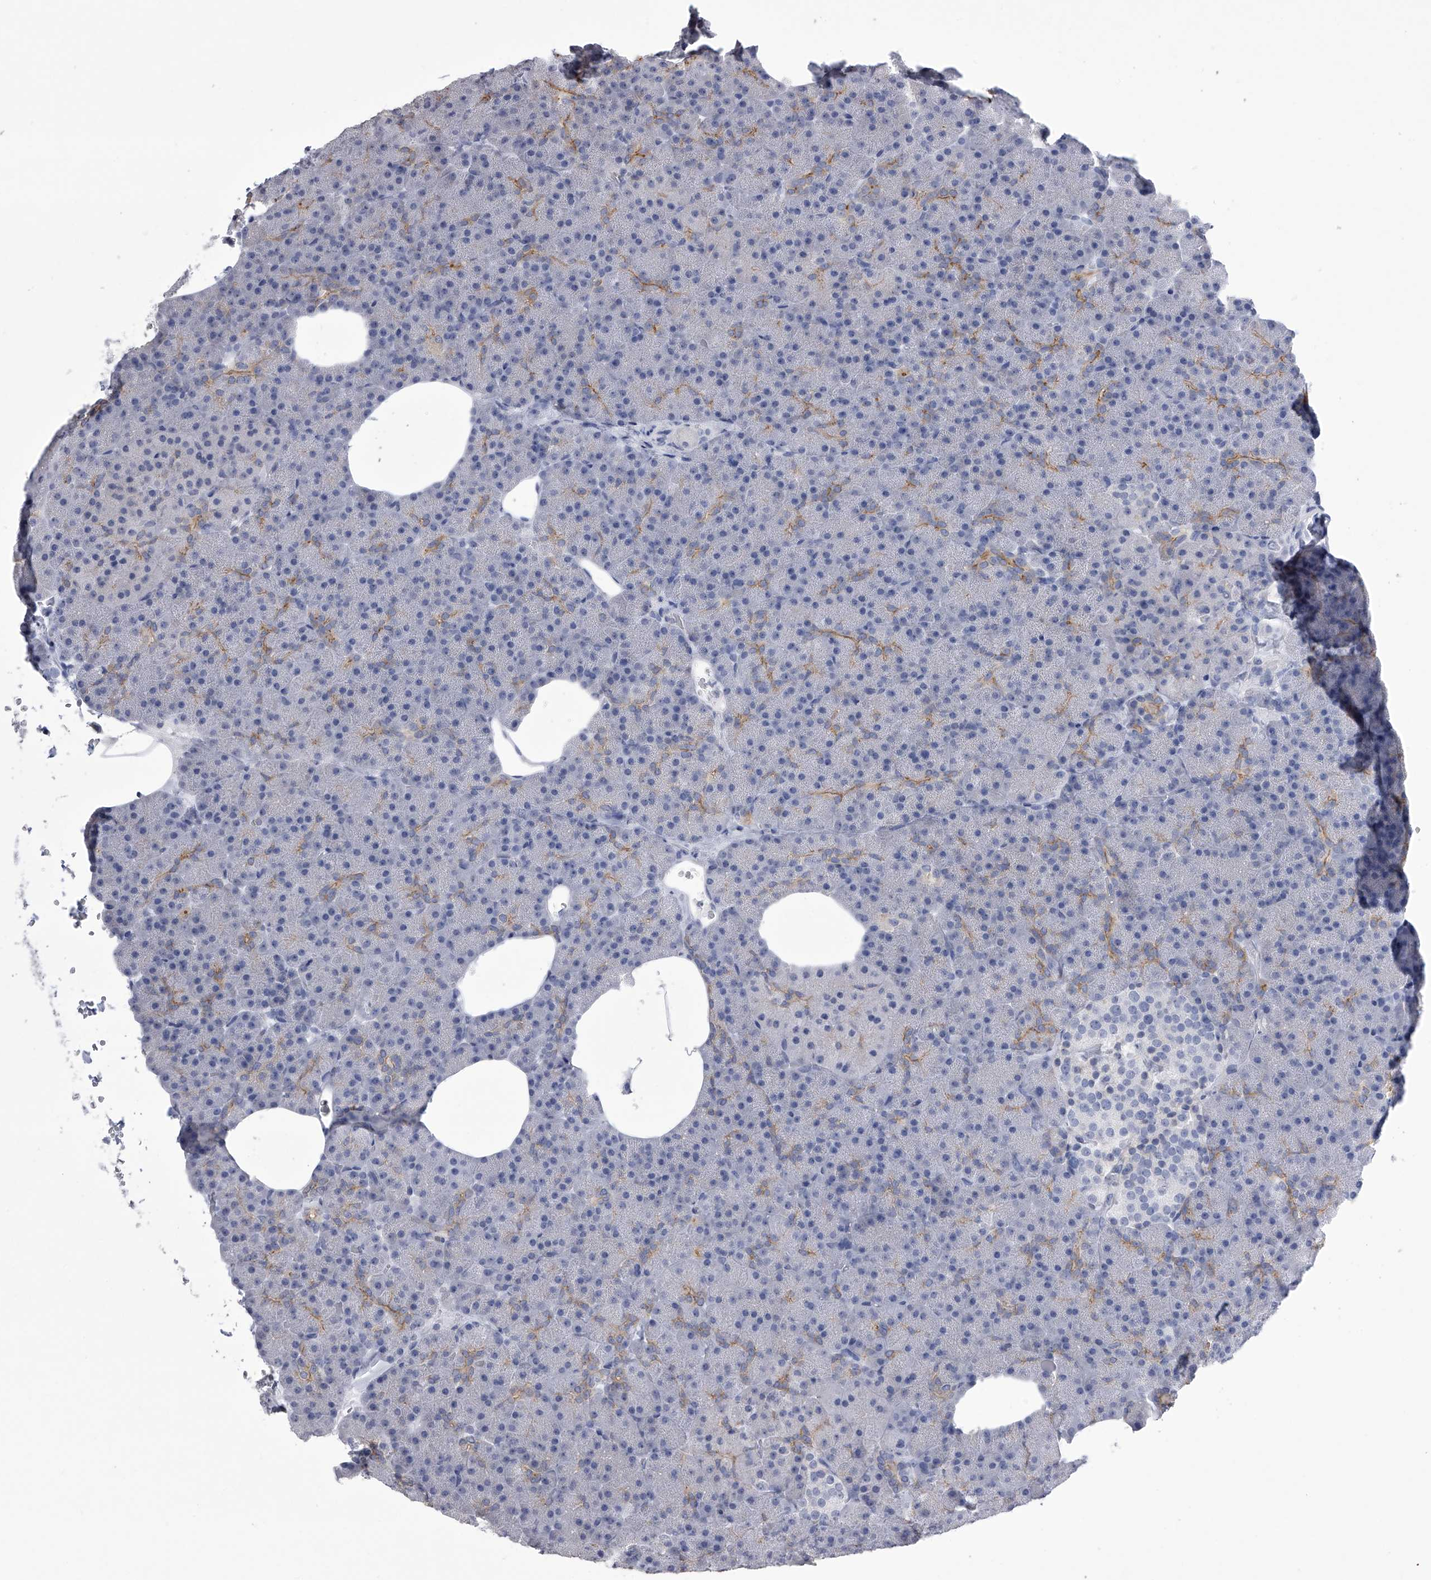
{"staining": {"intensity": "weak", "quantity": "25%-75%", "location": "cytoplasmic/membranous"}, "tissue": "pancreas", "cell_type": "Exocrine glandular cells", "image_type": "normal", "snomed": [{"axis": "morphology", "description": "Normal tissue, NOS"}, {"axis": "morphology", "description": "Carcinoid, malignant, NOS"}, {"axis": "topography", "description": "Pancreas"}], "caption": "A high-resolution image shows immunohistochemistry staining of unremarkable pancreas, which displays weak cytoplasmic/membranous staining in about 25%-75% of exocrine glandular cells.", "gene": "TASP1", "patient": {"sex": "female", "age": 35}}